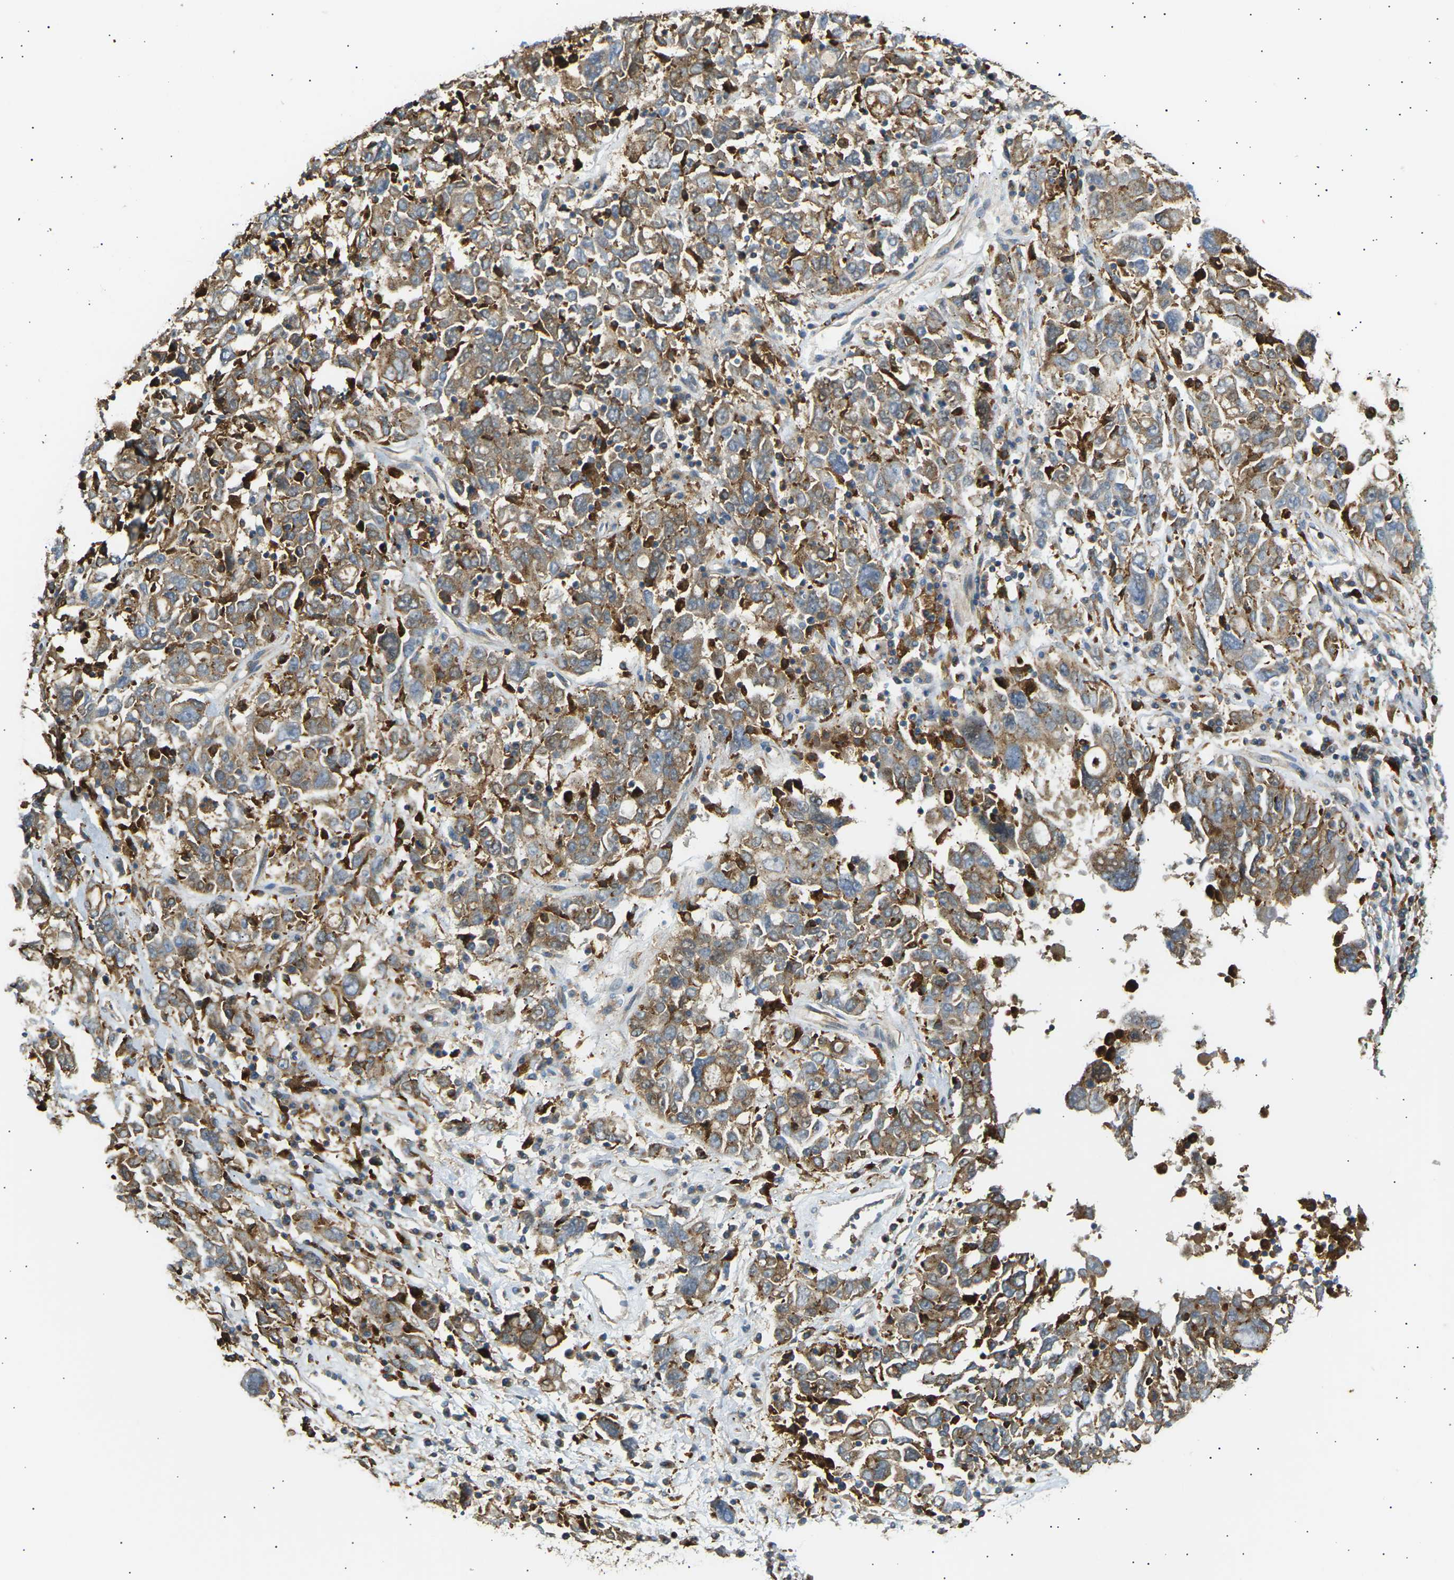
{"staining": {"intensity": "moderate", "quantity": ">75%", "location": "cytoplasmic/membranous"}, "tissue": "ovarian cancer", "cell_type": "Tumor cells", "image_type": "cancer", "snomed": [{"axis": "morphology", "description": "Carcinoma, endometroid"}, {"axis": "topography", "description": "Ovary"}], "caption": "An image of human ovarian endometroid carcinoma stained for a protein demonstrates moderate cytoplasmic/membranous brown staining in tumor cells. The protein of interest is stained brown, and the nuclei are stained in blue (DAB IHC with brightfield microscopy, high magnification).", "gene": "CDK17", "patient": {"sex": "female", "age": 62}}